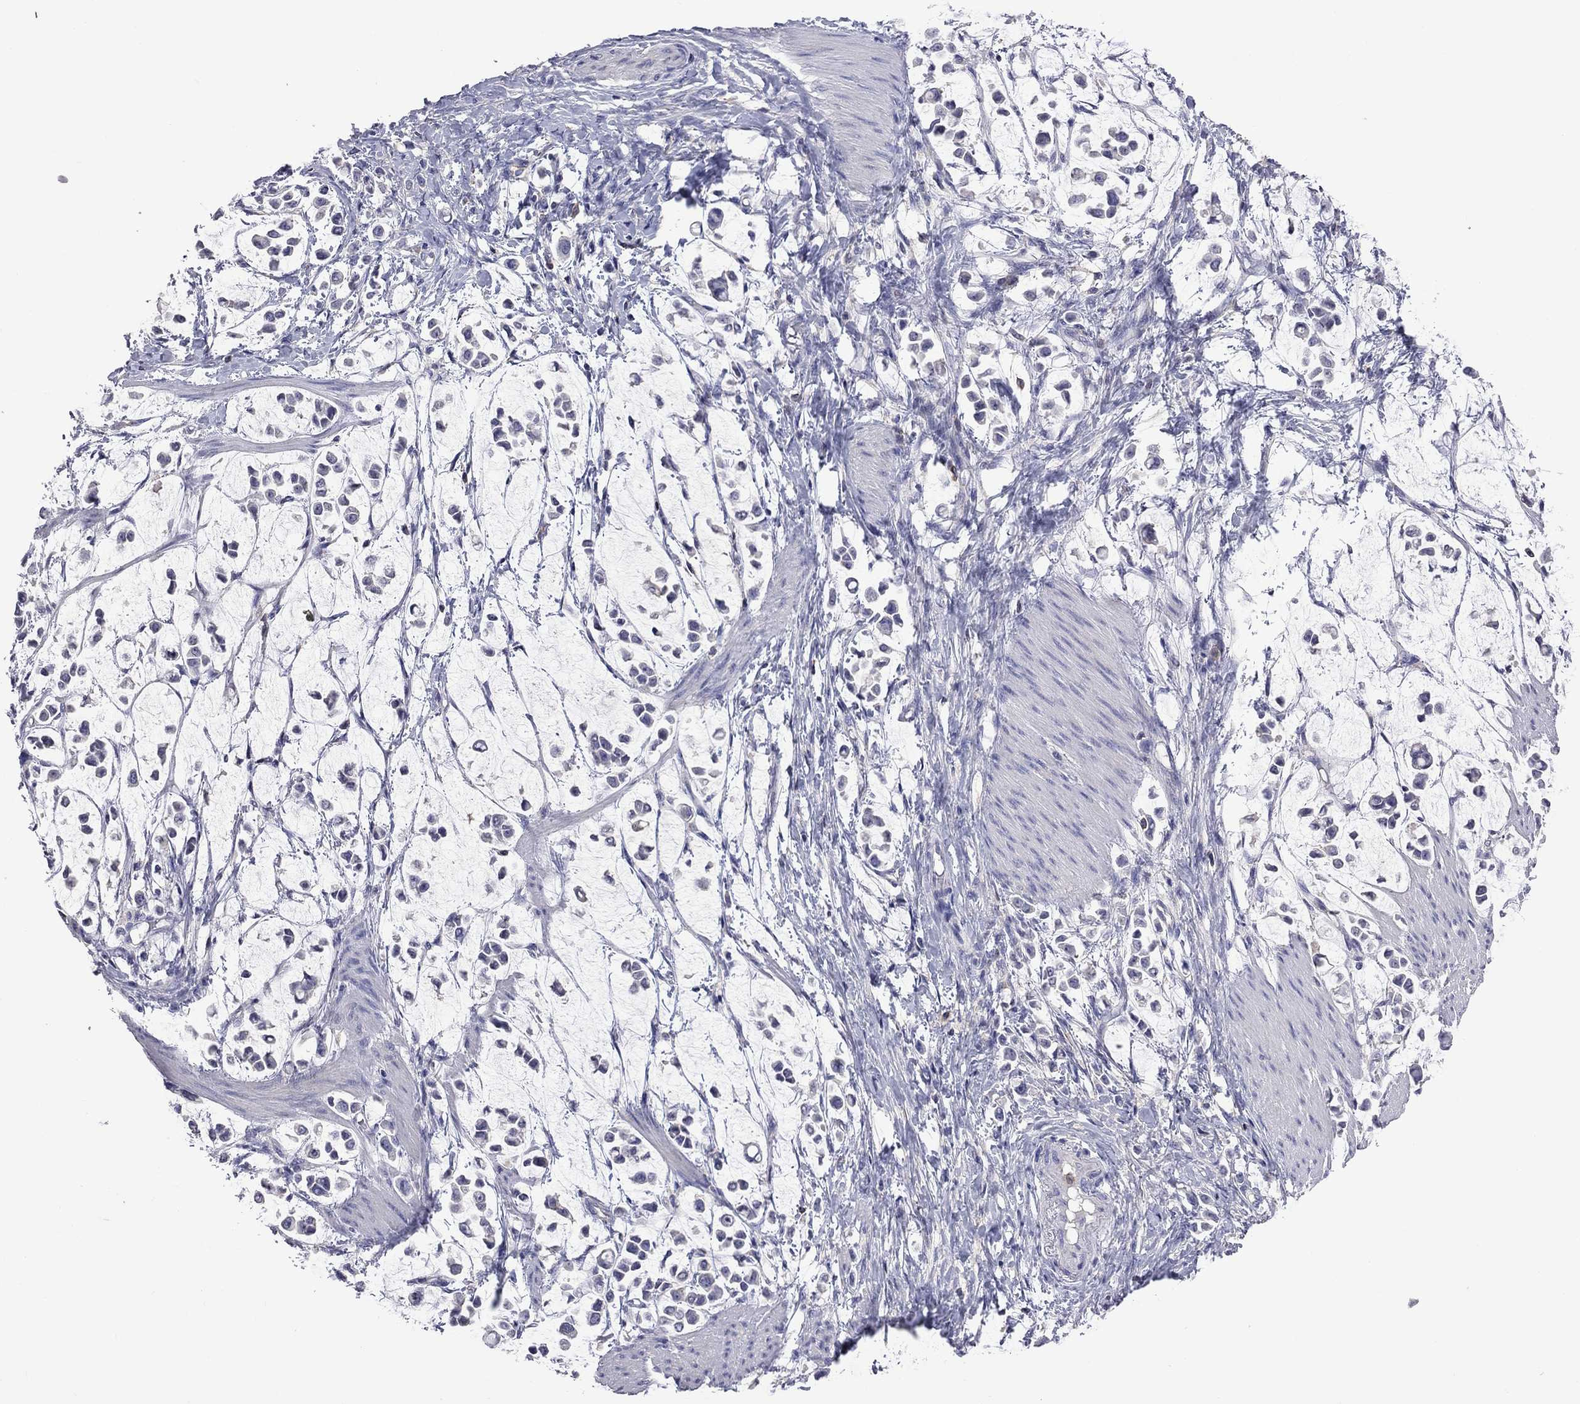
{"staining": {"intensity": "negative", "quantity": "none", "location": "none"}, "tissue": "stomach cancer", "cell_type": "Tumor cells", "image_type": "cancer", "snomed": [{"axis": "morphology", "description": "Adenocarcinoma, NOS"}, {"axis": "topography", "description": "Stomach"}], "caption": "An IHC micrograph of stomach cancer is shown. There is no staining in tumor cells of stomach cancer. (DAB immunohistochemistry, high magnification).", "gene": "IPCEF1", "patient": {"sex": "male", "age": 82}}